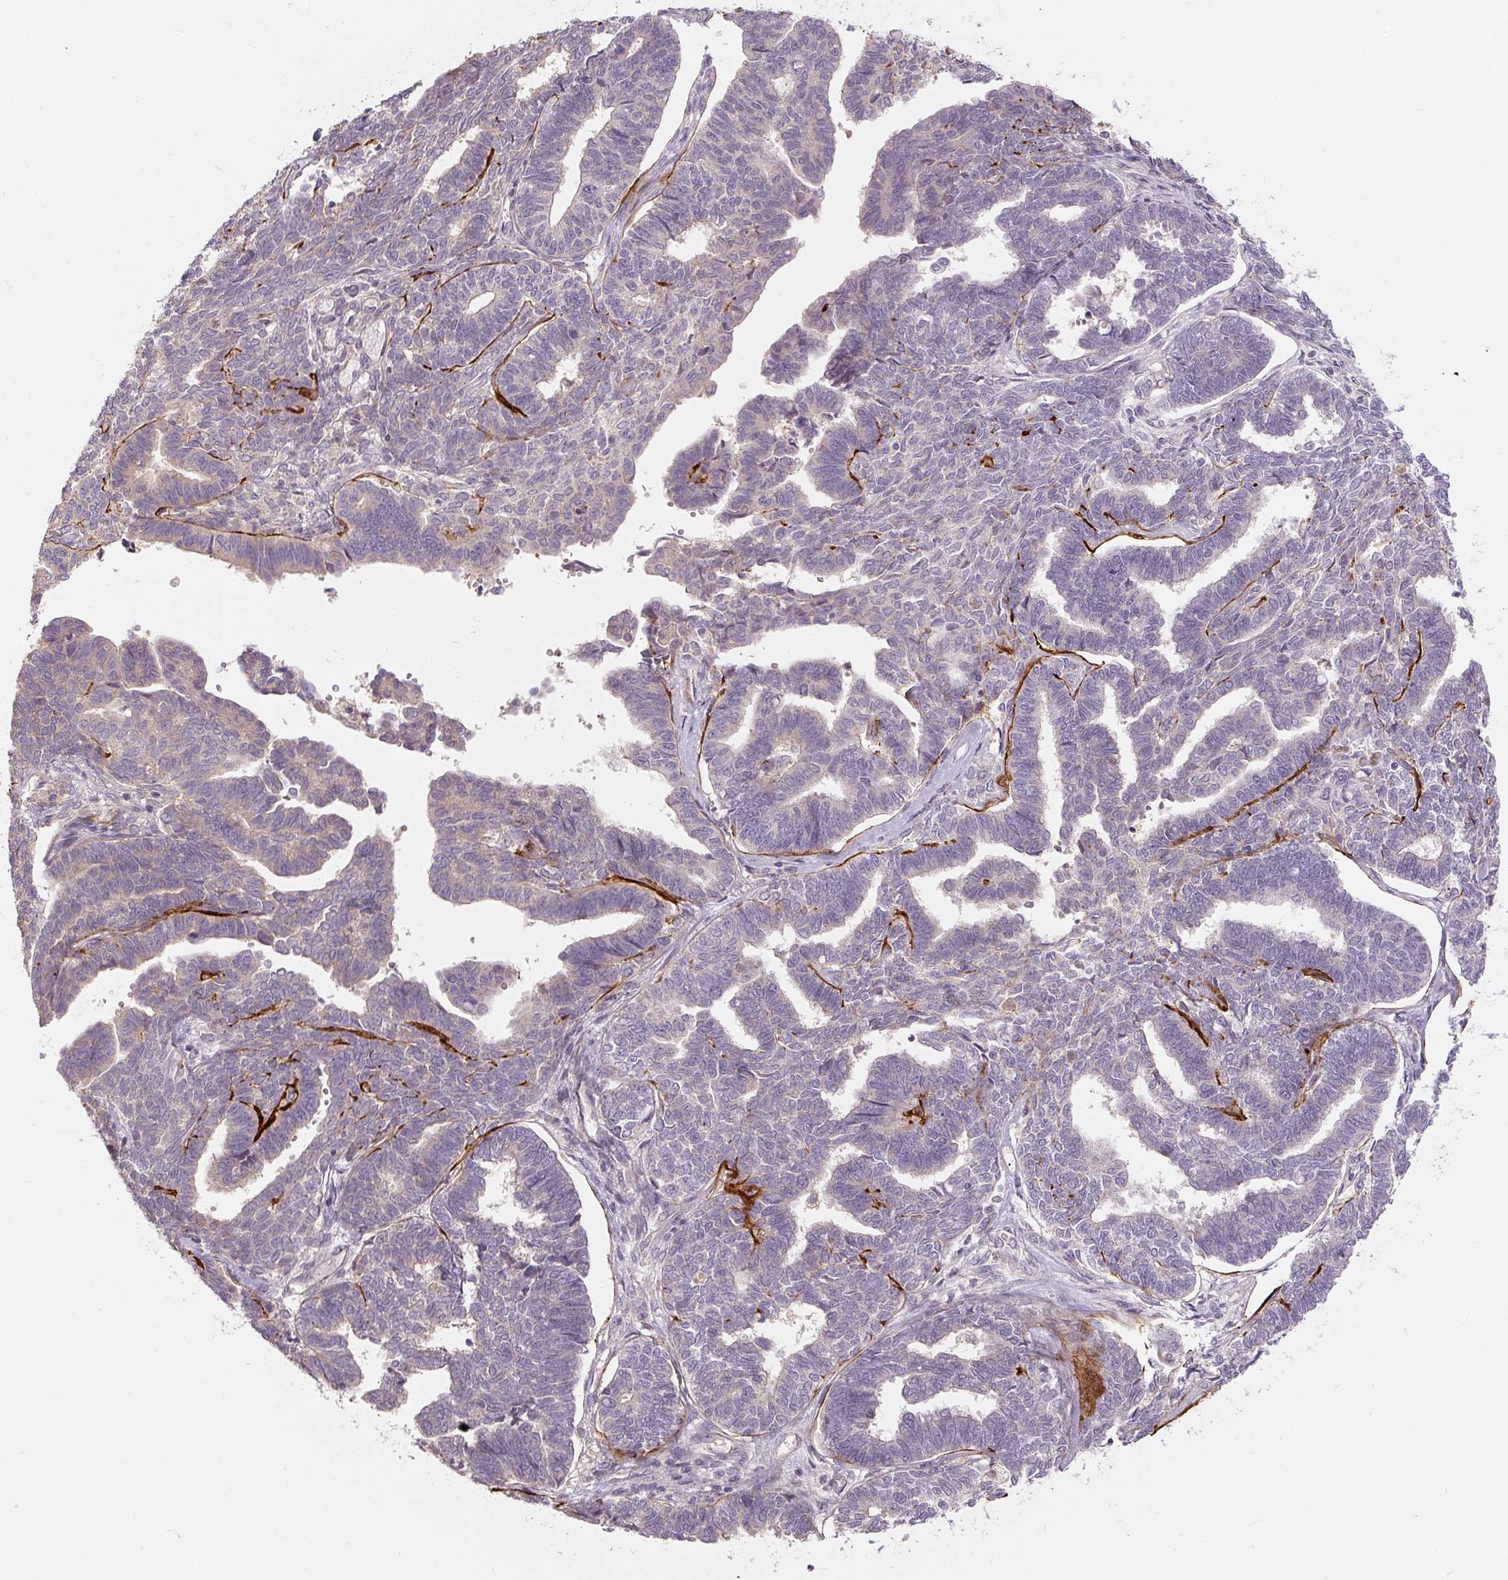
{"staining": {"intensity": "negative", "quantity": "none", "location": "none"}, "tissue": "endometrial cancer", "cell_type": "Tumor cells", "image_type": "cancer", "snomed": [{"axis": "morphology", "description": "Adenocarcinoma, NOS"}, {"axis": "topography", "description": "Endometrium"}], "caption": "Human adenocarcinoma (endometrial) stained for a protein using immunohistochemistry displays no expression in tumor cells.", "gene": "RB1CC1", "patient": {"sex": "female", "age": 70}}